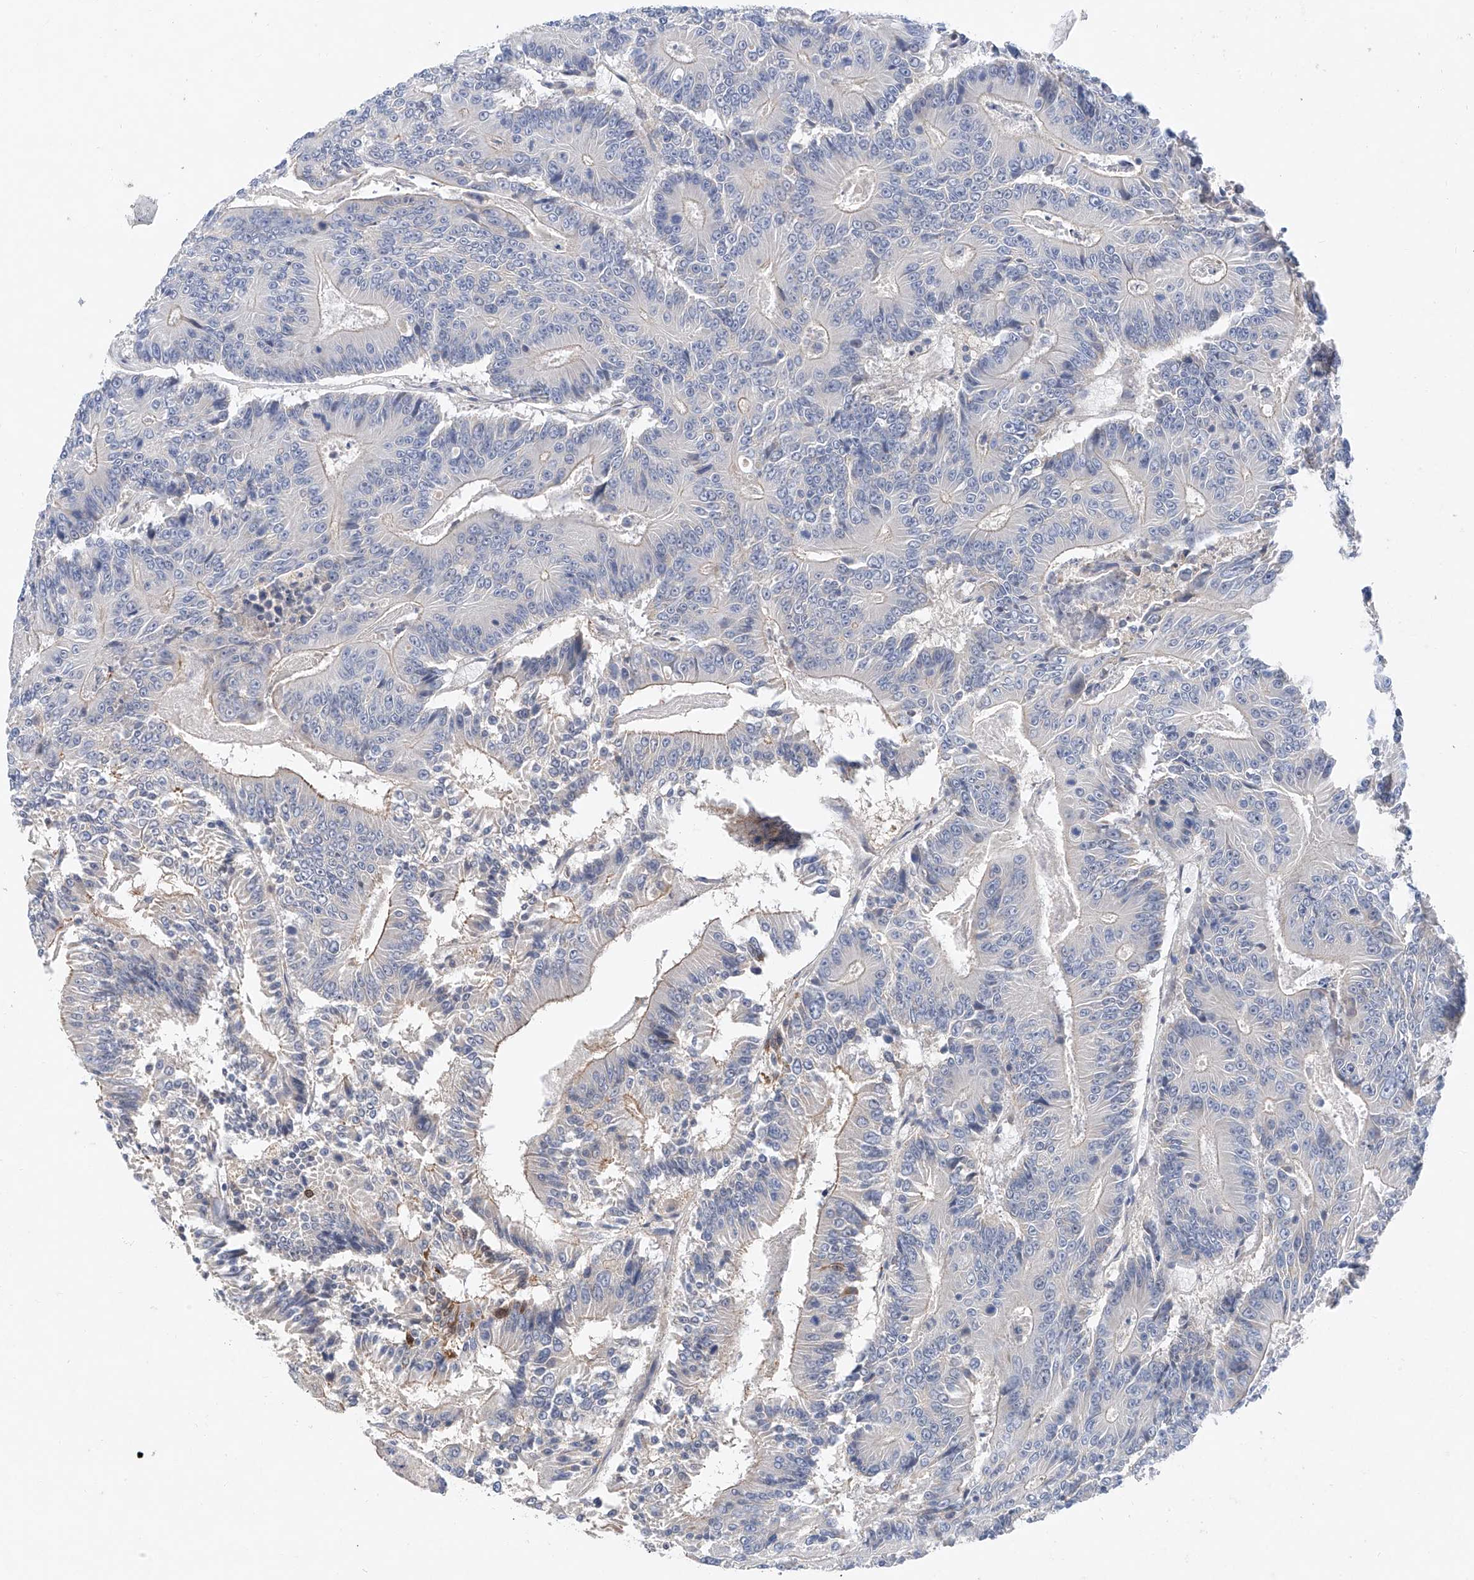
{"staining": {"intensity": "negative", "quantity": "none", "location": "none"}, "tissue": "colorectal cancer", "cell_type": "Tumor cells", "image_type": "cancer", "snomed": [{"axis": "morphology", "description": "Adenocarcinoma, NOS"}, {"axis": "topography", "description": "Colon"}], "caption": "Colorectal cancer stained for a protein using IHC exhibits no staining tumor cells.", "gene": "FUCA2", "patient": {"sex": "male", "age": 83}}